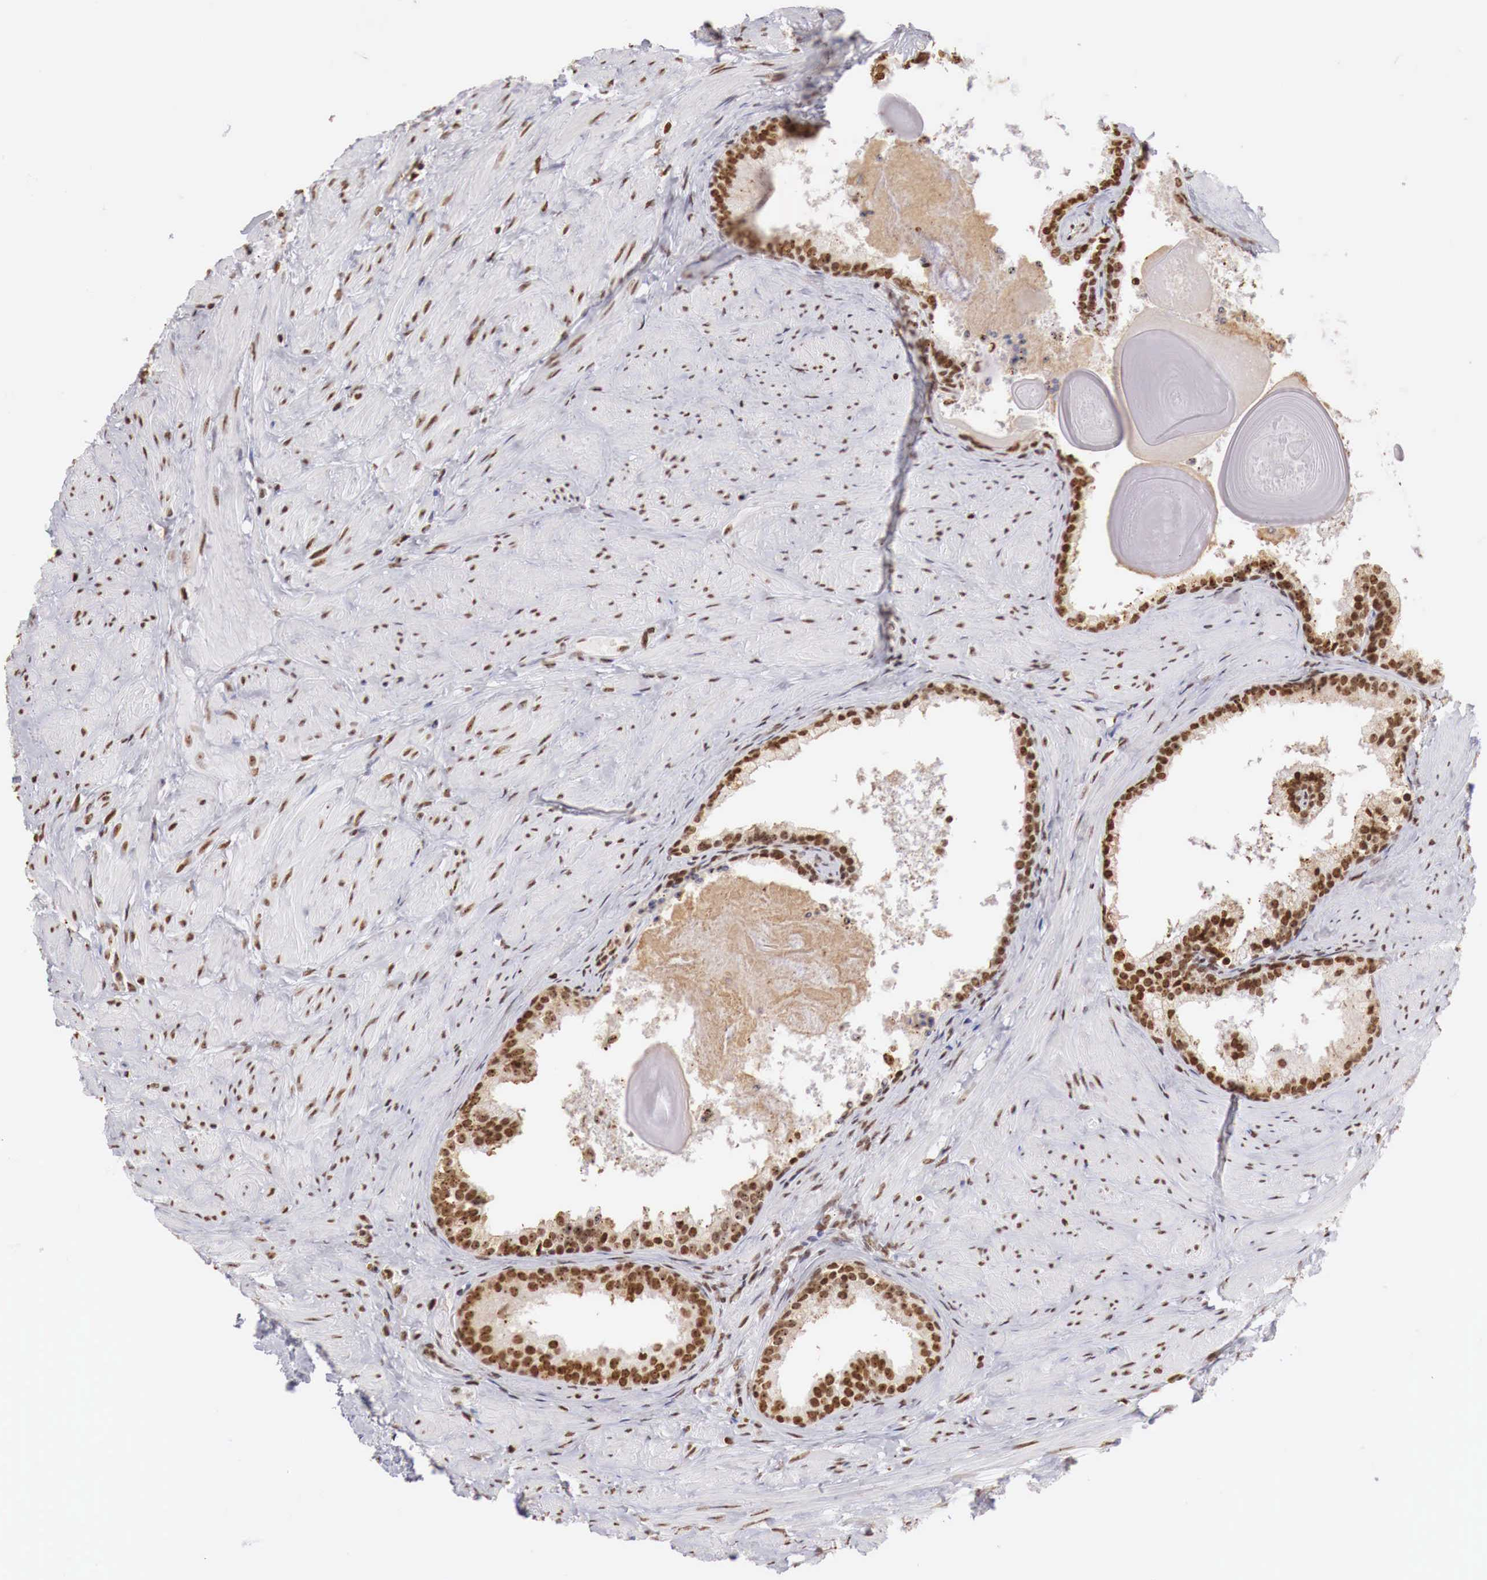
{"staining": {"intensity": "strong", "quantity": ">75%", "location": "nuclear"}, "tissue": "prostate", "cell_type": "Glandular cells", "image_type": "normal", "snomed": [{"axis": "morphology", "description": "Normal tissue, NOS"}, {"axis": "topography", "description": "Prostate"}], "caption": "An immunohistochemistry (IHC) image of benign tissue is shown. Protein staining in brown highlights strong nuclear positivity in prostate within glandular cells. The protein of interest is shown in brown color, while the nuclei are stained blue.", "gene": "DKC1", "patient": {"sex": "male", "age": 65}}